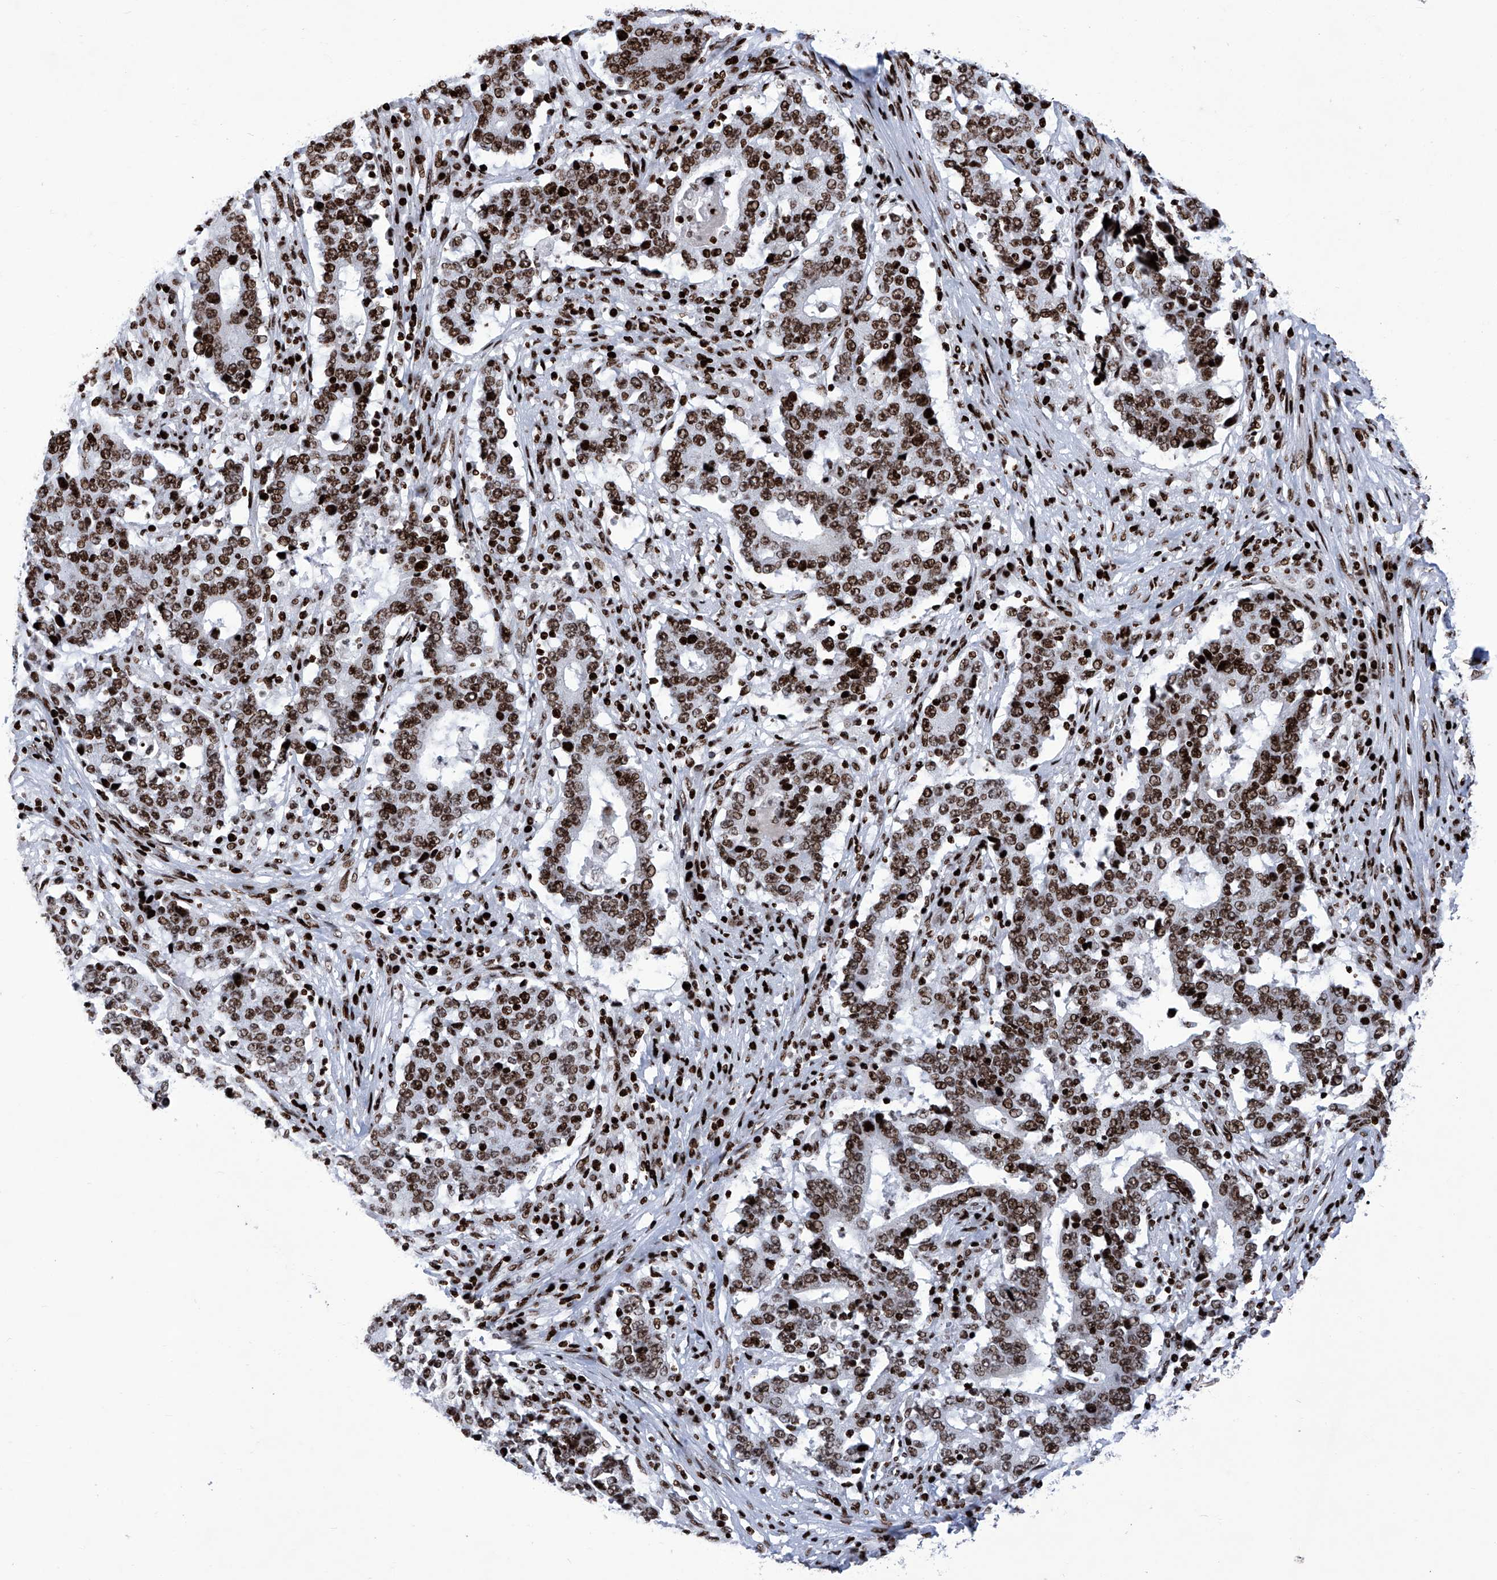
{"staining": {"intensity": "strong", "quantity": ">75%", "location": "nuclear"}, "tissue": "stomach cancer", "cell_type": "Tumor cells", "image_type": "cancer", "snomed": [{"axis": "morphology", "description": "Adenocarcinoma, NOS"}, {"axis": "topography", "description": "Stomach"}], "caption": "A brown stain labels strong nuclear expression of a protein in human stomach cancer tumor cells. (IHC, brightfield microscopy, high magnification).", "gene": "HEY2", "patient": {"sex": "male", "age": 59}}